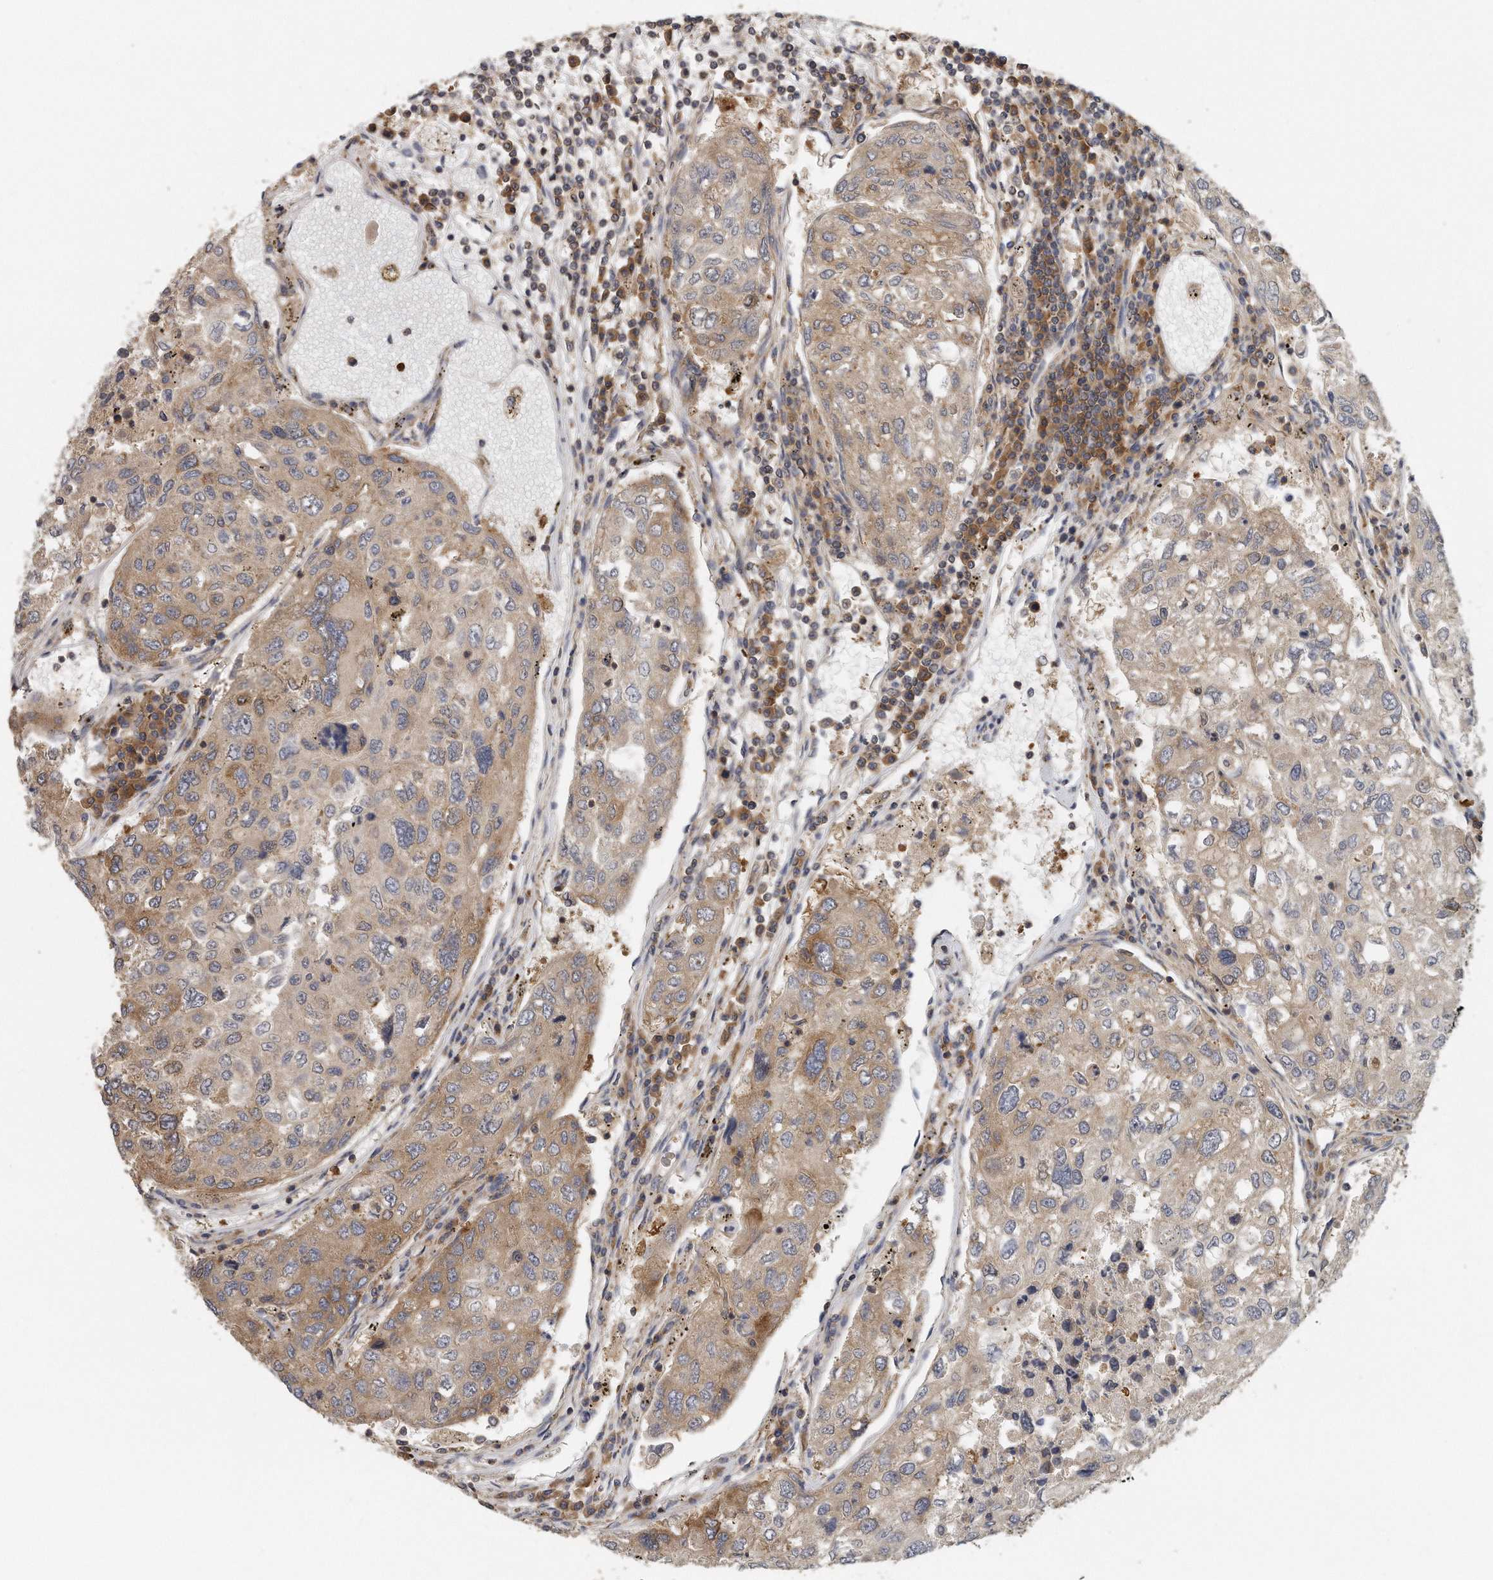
{"staining": {"intensity": "weak", "quantity": "25%-75%", "location": "cytoplasmic/membranous"}, "tissue": "urothelial cancer", "cell_type": "Tumor cells", "image_type": "cancer", "snomed": [{"axis": "morphology", "description": "Urothelial carcinoma, High grade"}, {"axis": "topography", "description": "Lymph node"}, {"axis": "topography", "description": "Urinary bladder"}], "caption": "Human urothelial cancer stained for a protein (brown) reveals weak cytoplasmic/membranous positive positivity in about 25%-75% of tumor cells.", "gene": "EIF3I", "patient": {"sex": "male", "age": 51}}